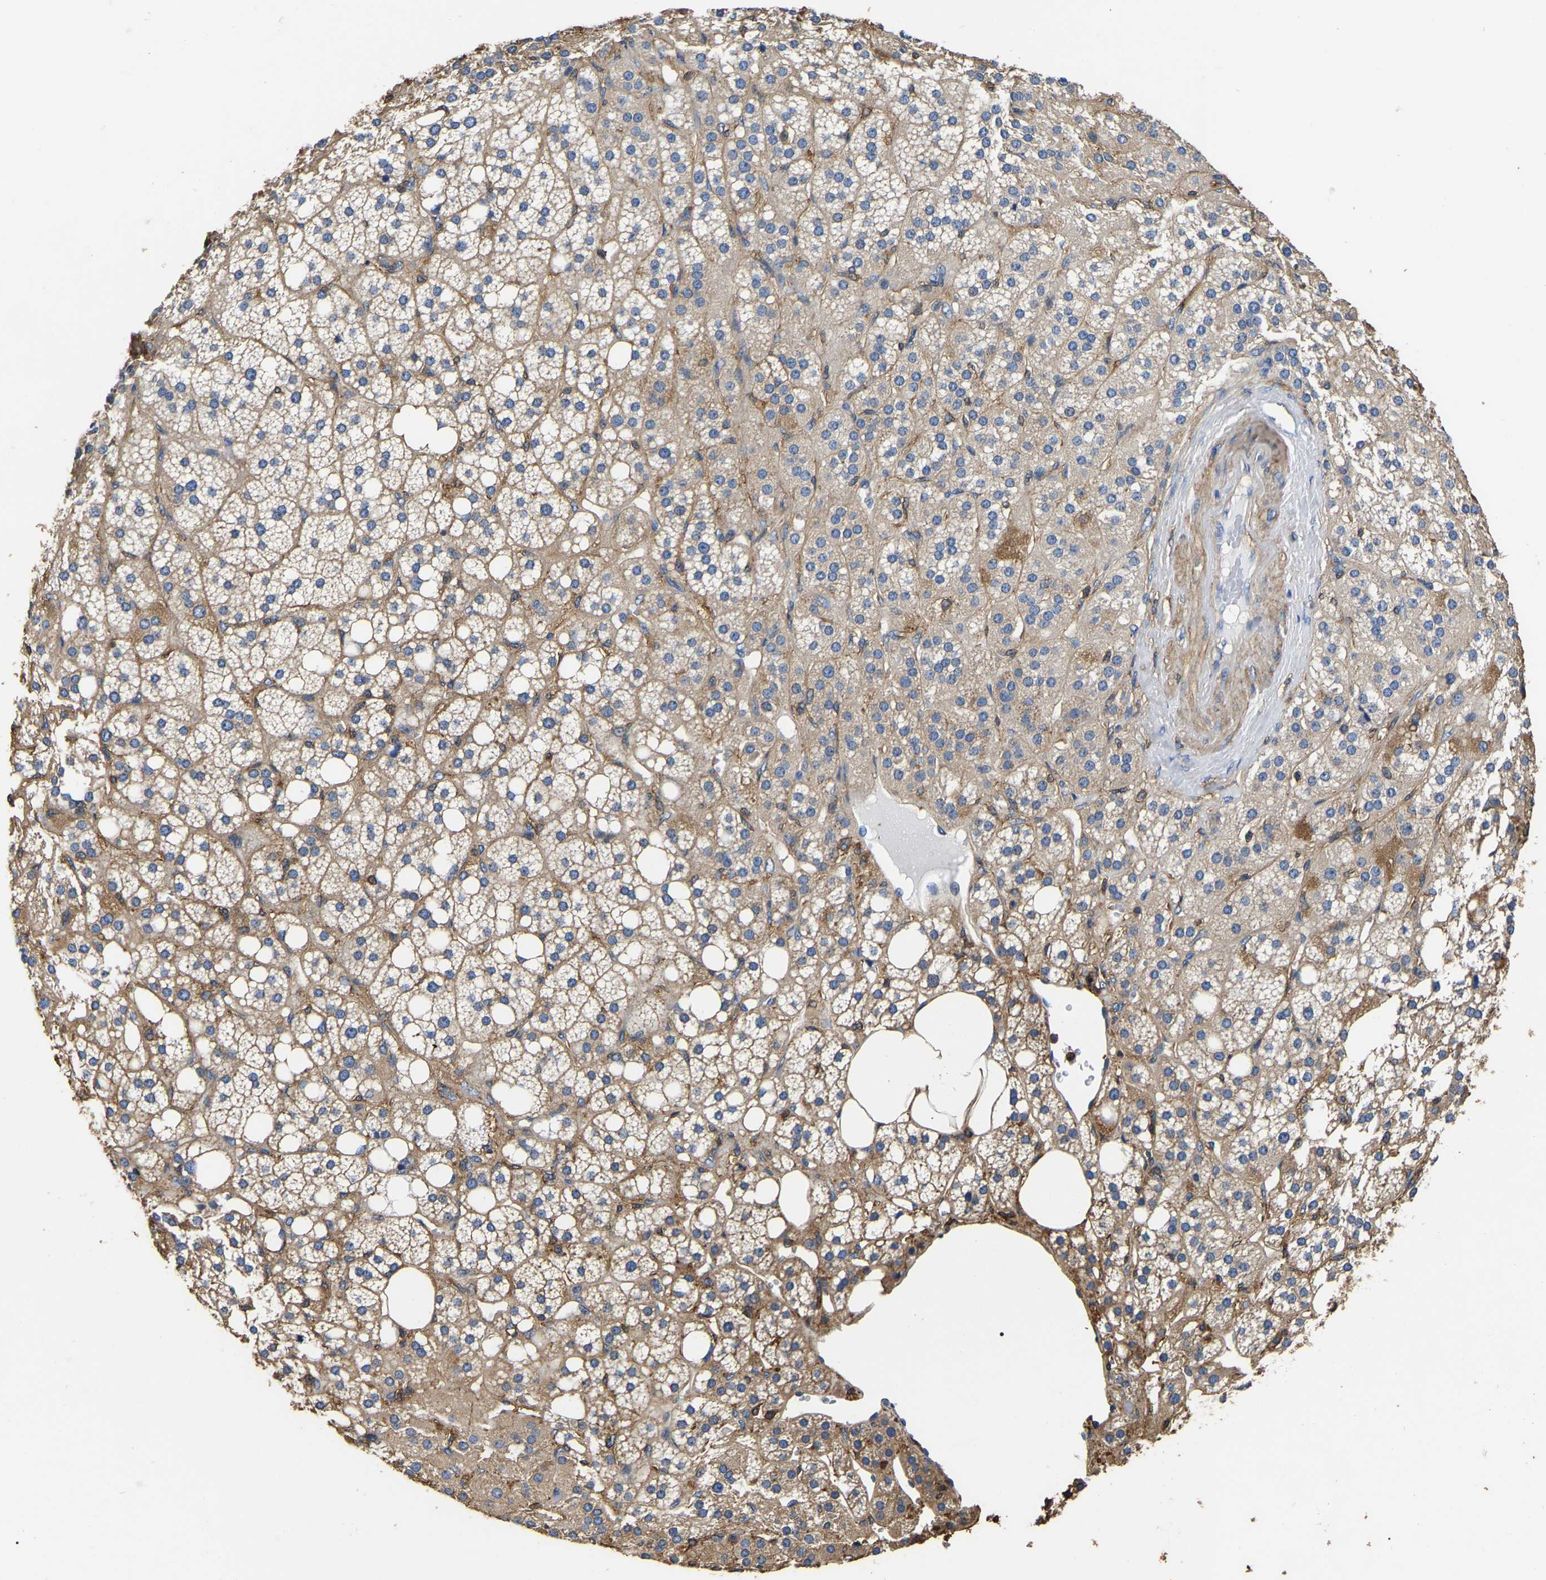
{"staining": {"intensity": "weak", "quantity": ">75%", "location": "cytoplasmic/membranous"}, "tissue": "adrenal gland", "cell_type": "Glandular cells", "image_type": "normal", "snomed": [{"axis": "morphology", "description": "Normal tissue, NOS"}, {"axis": "topography", "description": "Adrenal gland"}], "caption": "Protein expression analysis of benign human adrenal gland reveals weak cytoplasmic/membranous positivity in approximately >75% of glandular cells. (DAB IHC with brightfield microscopy, high magnification).", "gene": "ARMT1", "patient": {"sex": "female", "age": 59}}